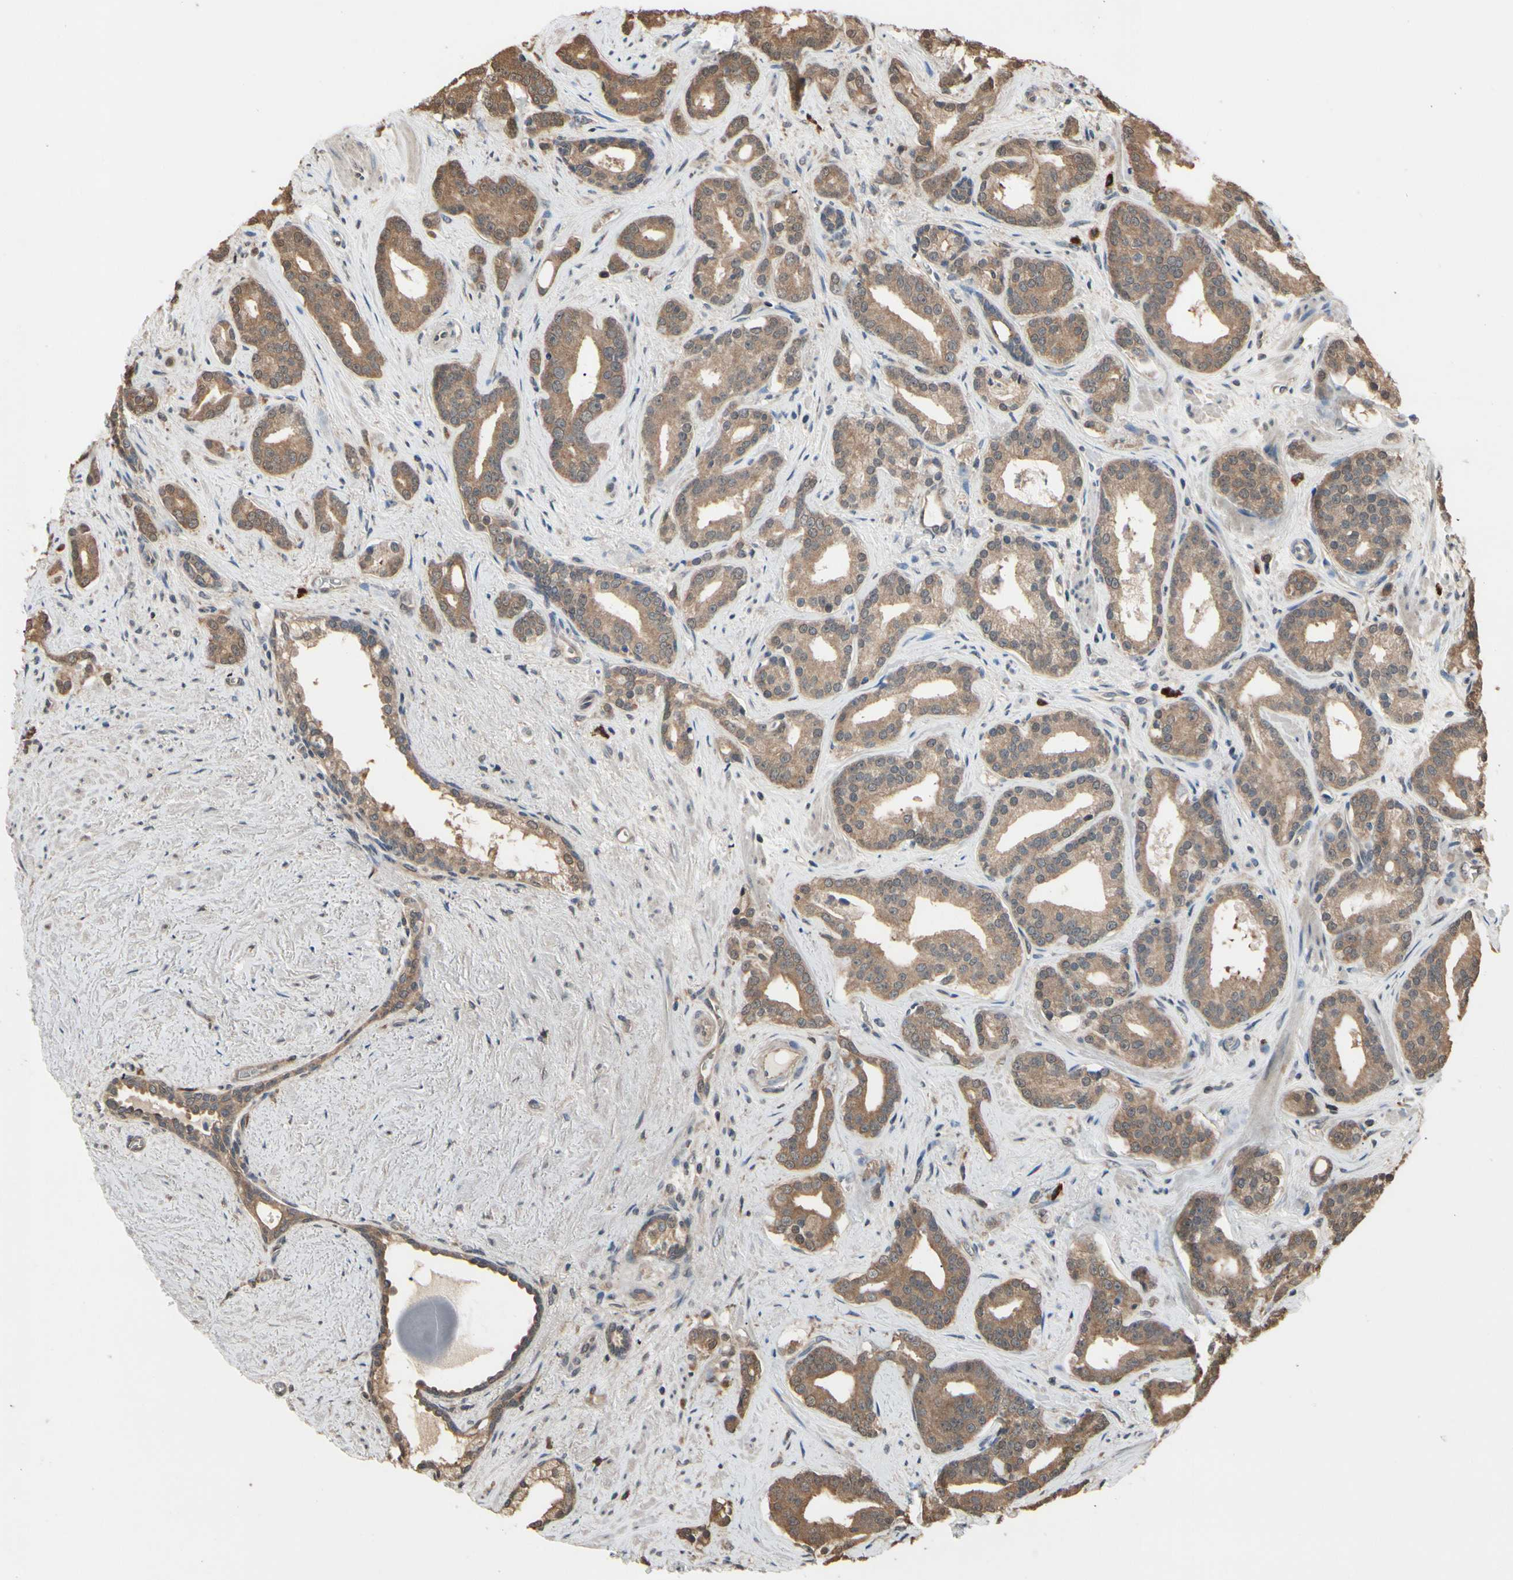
{"staining": {"intensity": "moderate", "quantity": ">75%", "location": "cytoplasmic/membranous"}, "tissue": "prostate cancer", "cell_type": "Tumor cells", "image_type": "cancer", "snomed": [{"axis": "morphology", "description": "Adenocarcinoma, Low grade"}, {"axis": "topography", "description": "Prostate"}], "caption": "Approximately >75% of tumor cells in prostate cancer (low-grade adenocarcinoma) show moderate cytoplasmic/membranous protein positivity as visualized by brown immunohistochemical staining.", "gene": "PNPLA7", "patient": {"sex": "male", "age": 63}}